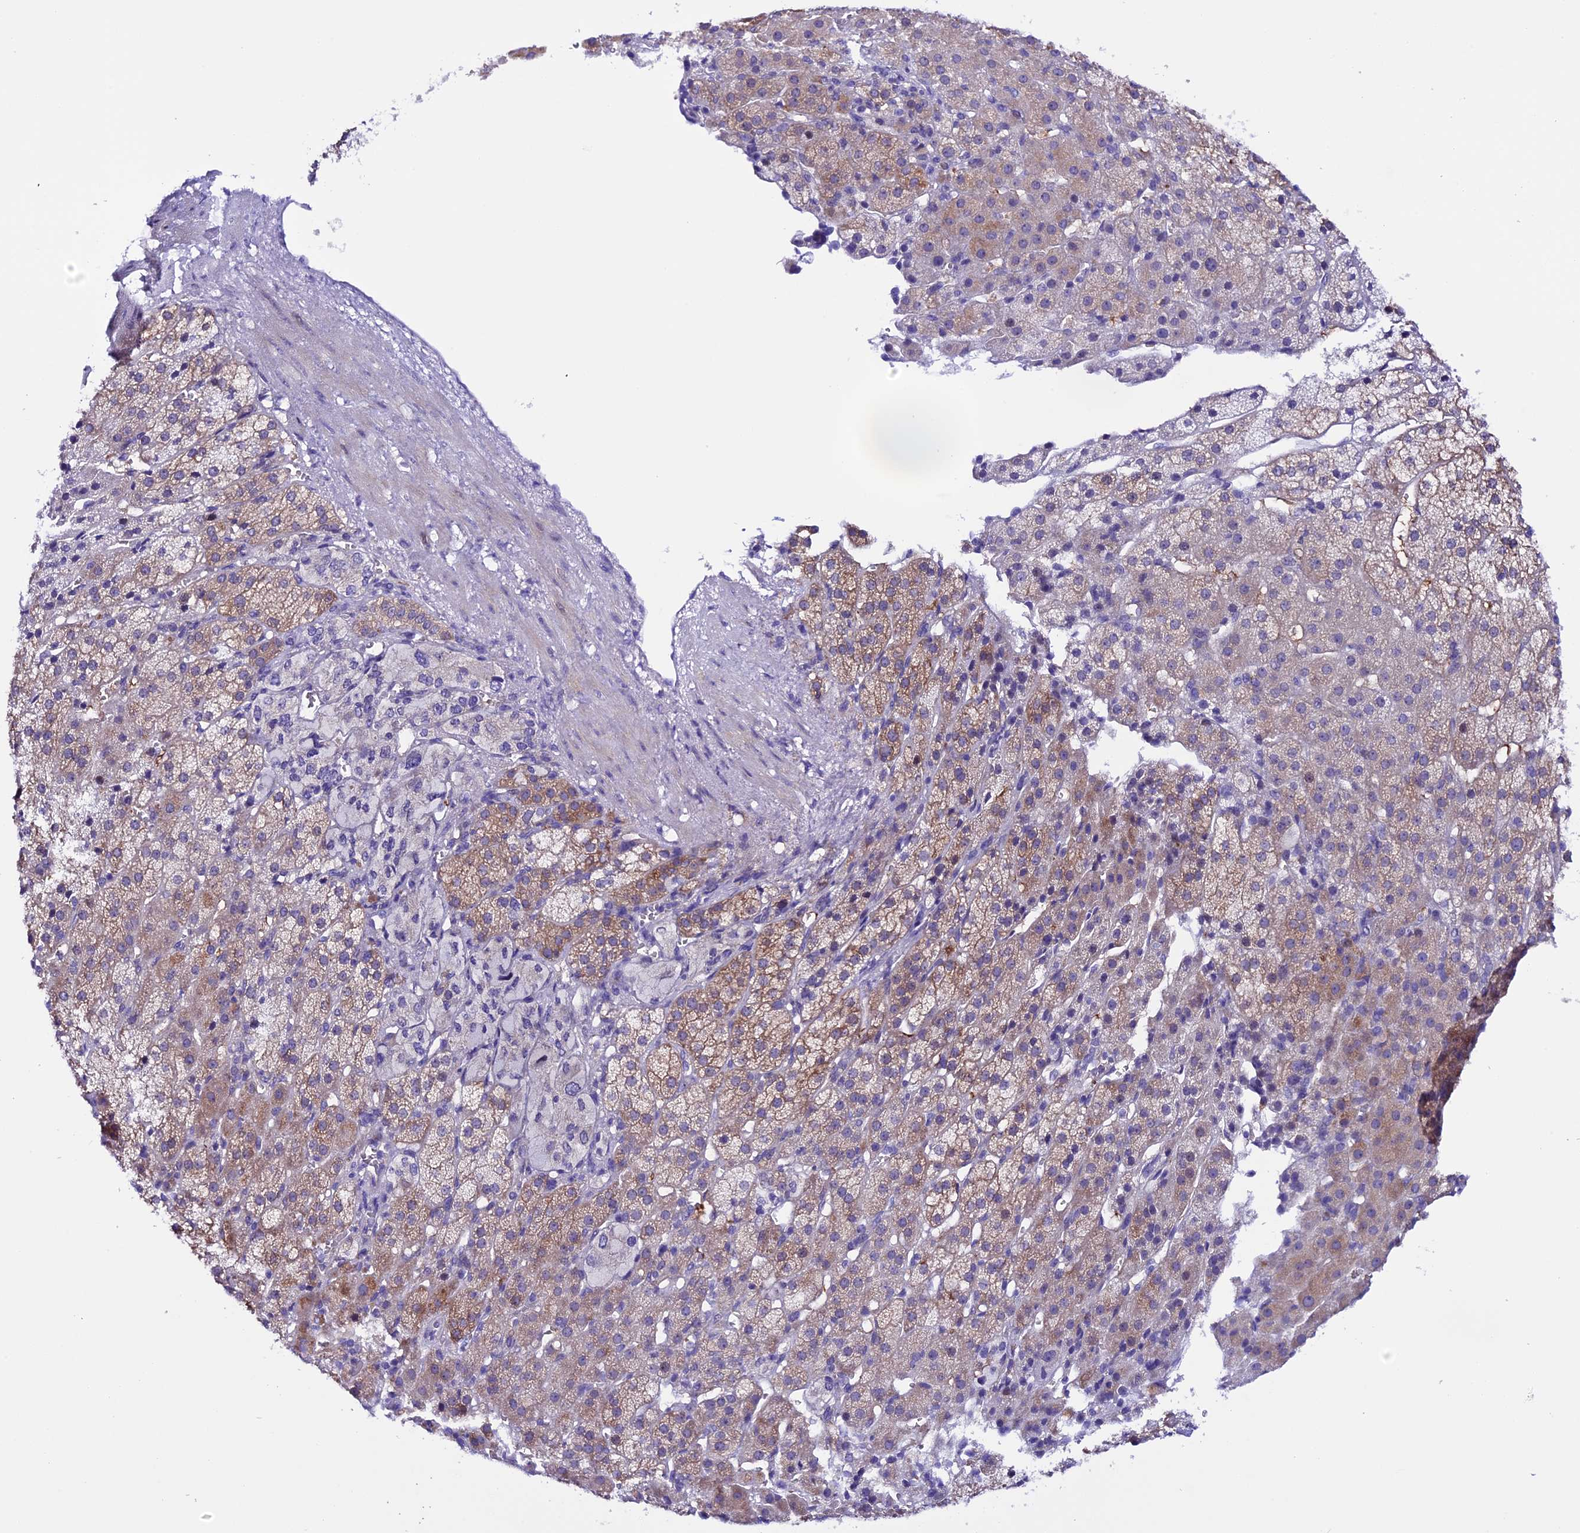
{"staining": {"intensity": "moderate", "quantity": "25%-75%", "location": "cytoplasmic/membranous"}, "tissue": "adrenal gland", "cell_type": "Glandular cells", "image_type": "normal", "snomed": [{"axis": "morphology", "description": "Normal tissue, NOS"}, {"axis": "topography", "description": "Adrenal gland"}], "caption": "Brown immunohistochemical staining in benign human adrenal gland reveals moderate cytoplasmic/membranous staining in about 25%-75% of glandular cells. The staining is performed using DAB (3,3'-diaminobenzidine) brown chromogen to label protein expression. The nuclei are counter-stained blue using hematoxylin.", "gene": "XKR7", "patient": {"sex": "female", "age": 57}}